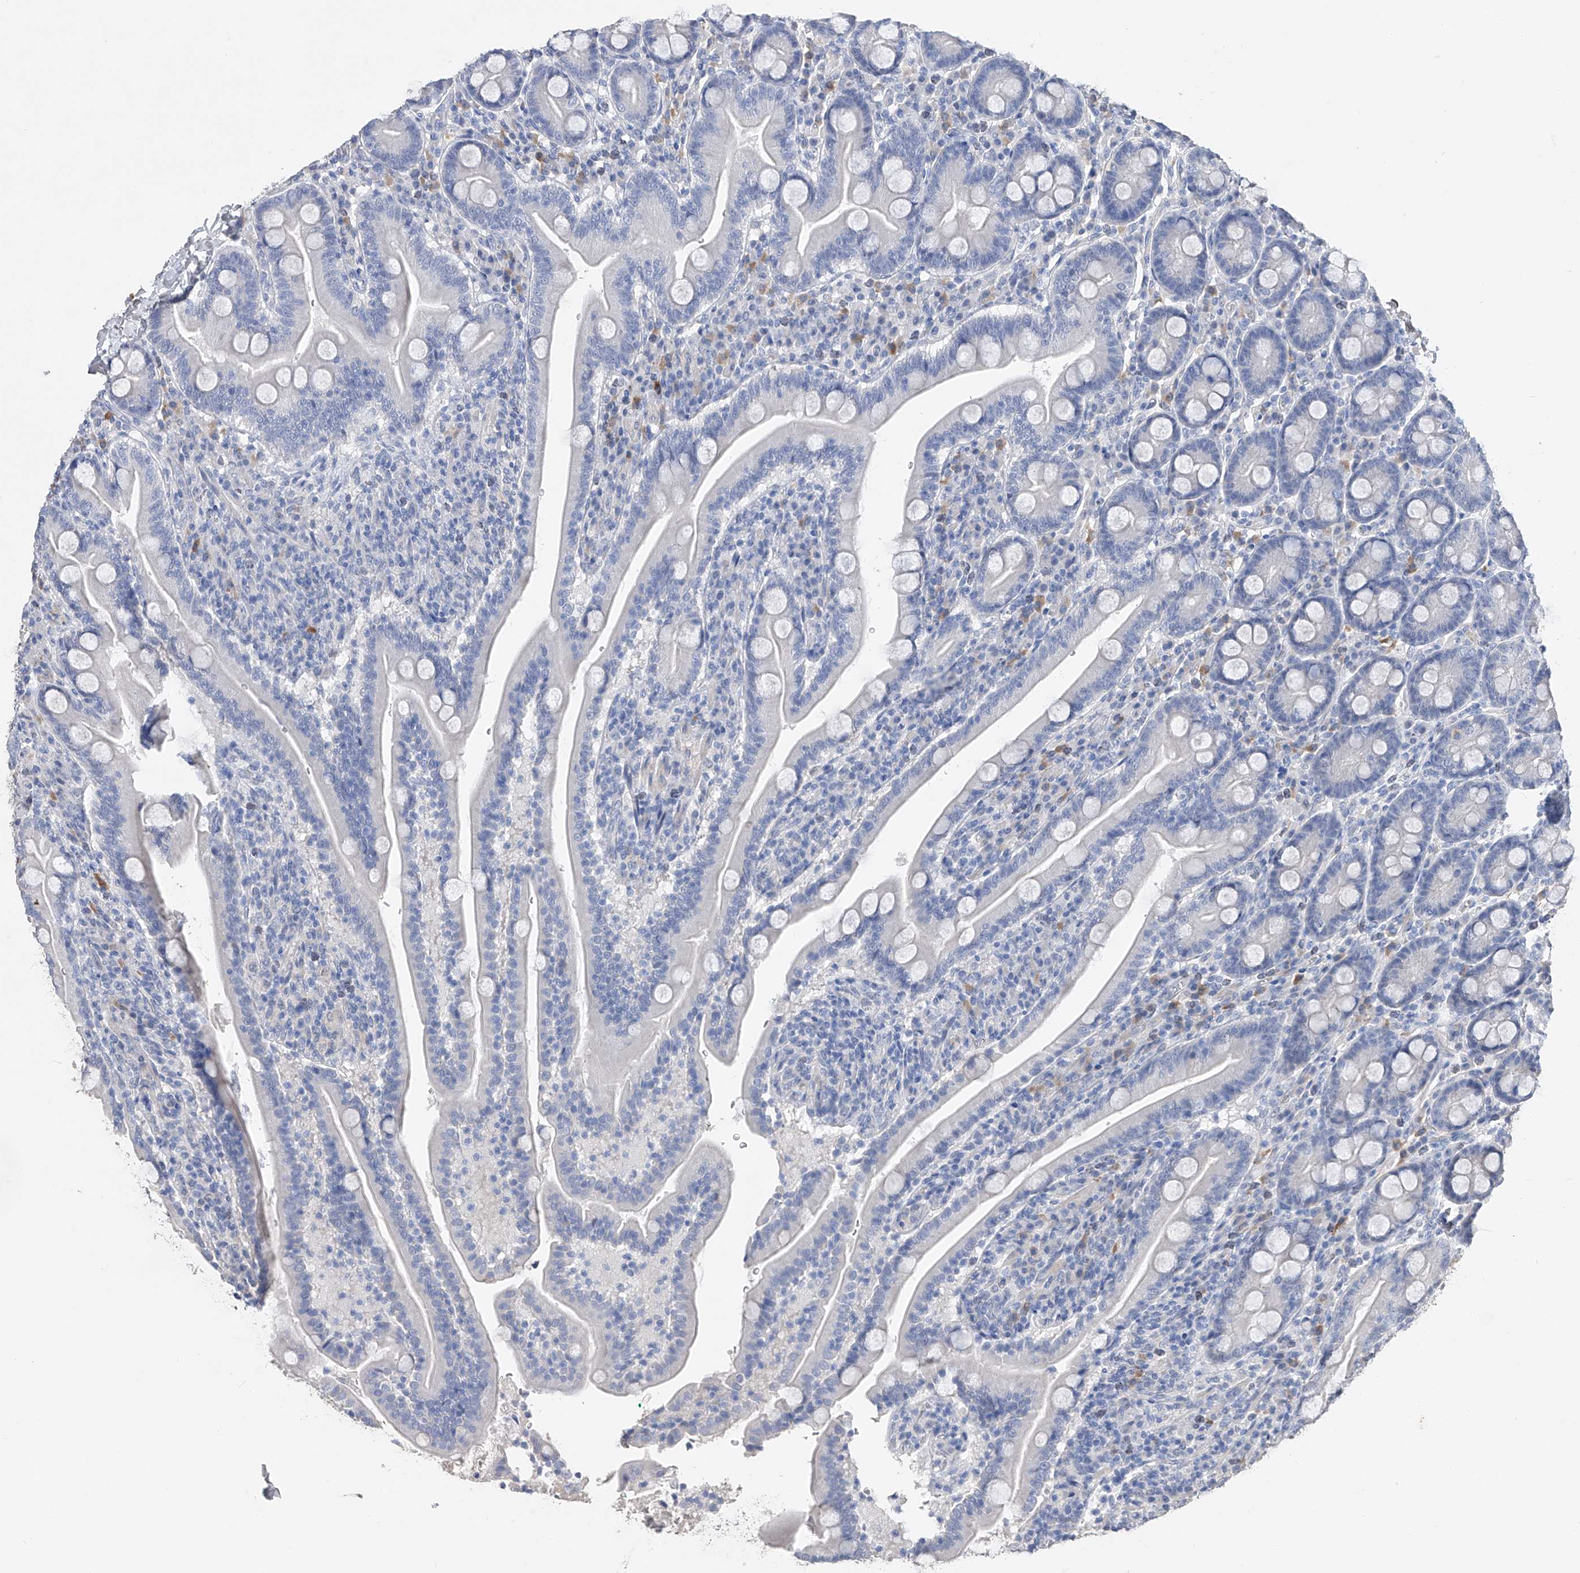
{"staining": {"intensity": "negative", "quantity": "none", "location": "none"}, "tissue": "duodenum", "cell_type": "Glandular cells", "image_type": "normal", "snomed": [{"axis": "morphology", "description": "Normal tissue, NOS"}, {"axis": "topography", "description": "Duodenum"}], "caption": "Photomicrograph shows no significant protein staining in glandular cells of benign duodenum. Brightfield microscopy of IHC stained with DAB (brown) and hematoxylin (blue), captured at high magnification.", "gene": "ADRA1A", "patient": {"sex": "male", "age": 35}}